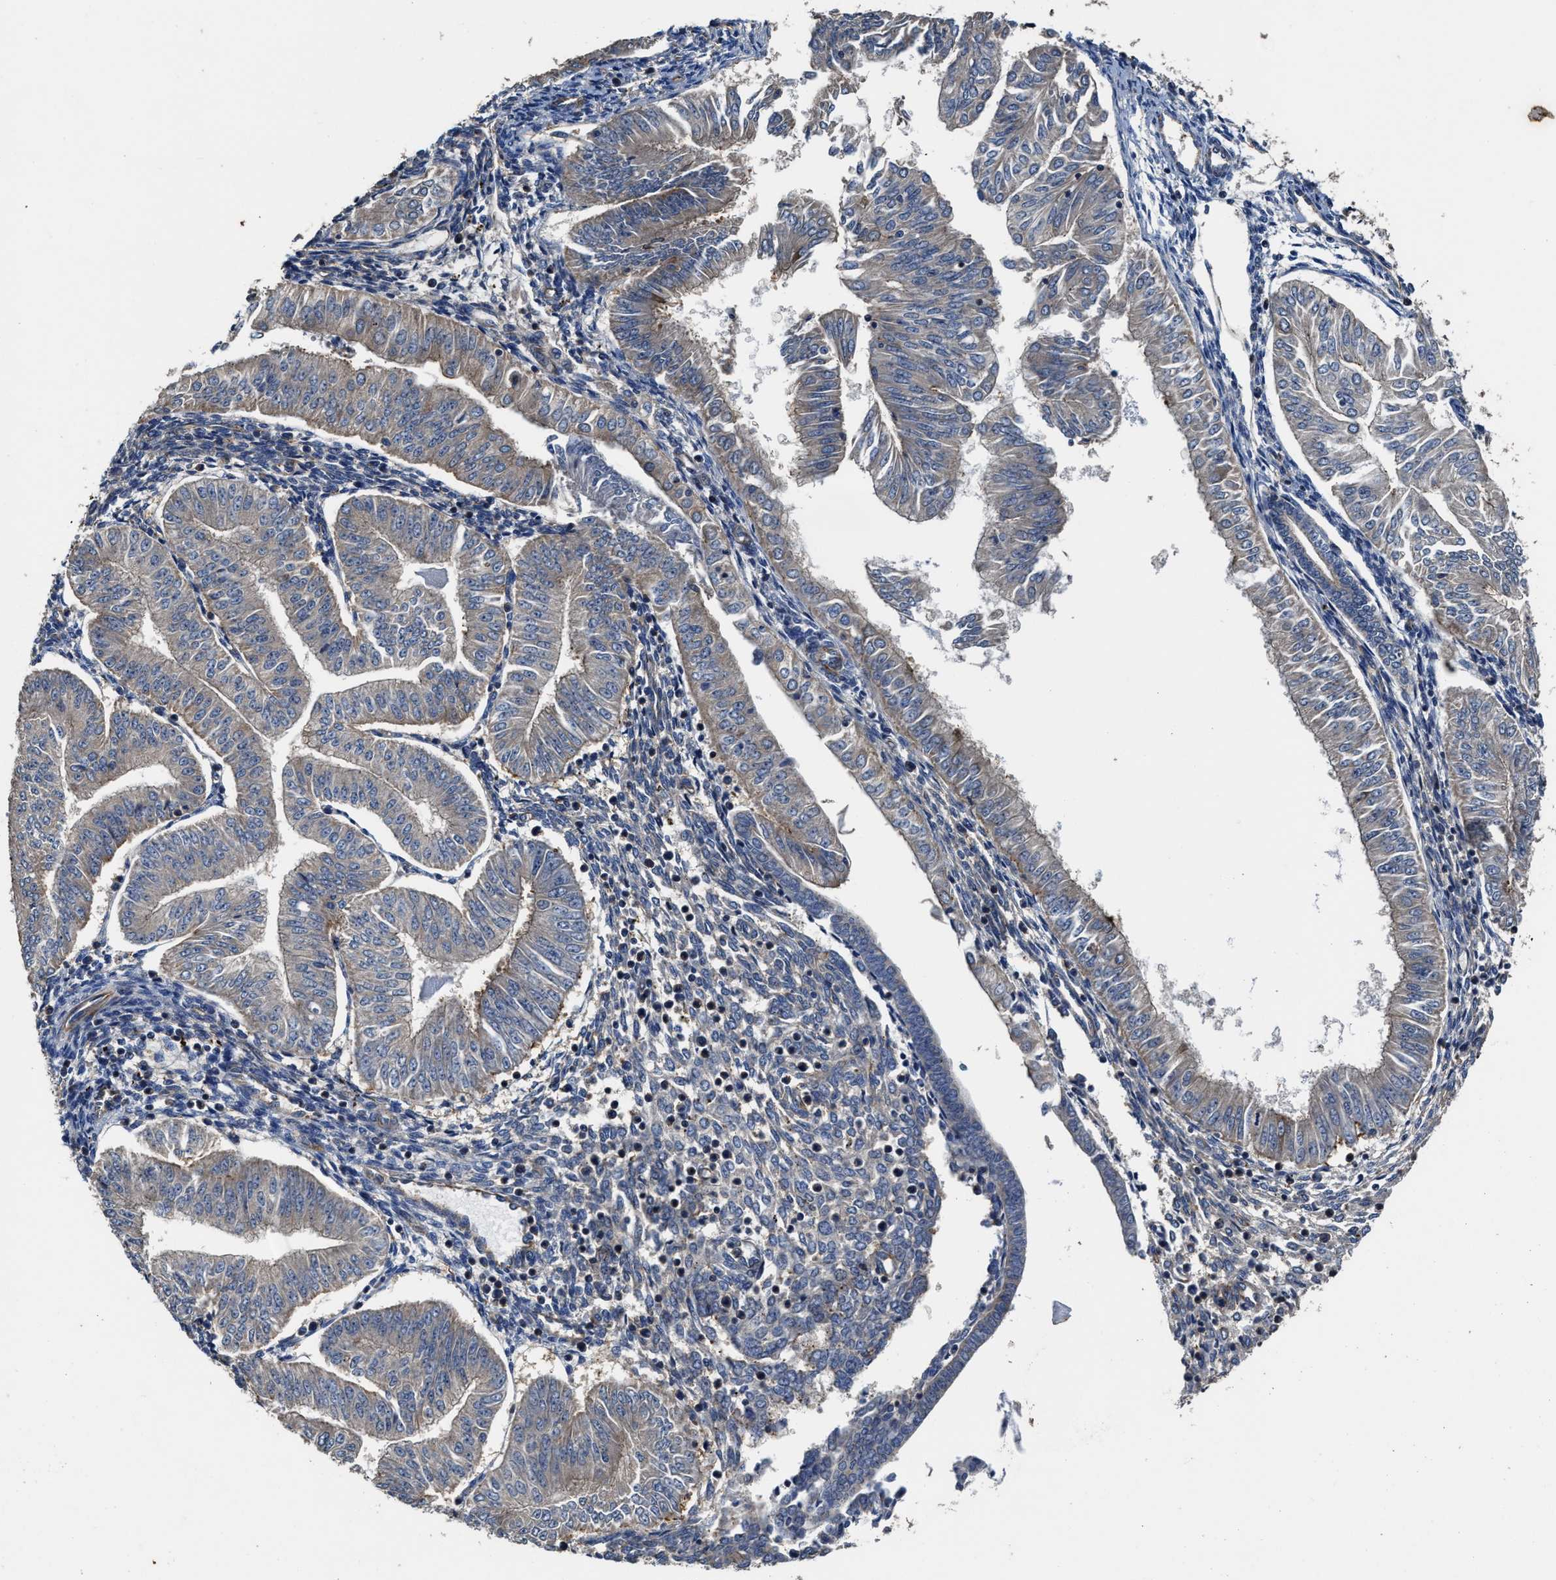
{"staining": {"intensity": "negative", "quantity": "none", "location": "none"}, "tissue": "endometrial cancer", "cell_type": "Tumor cells", "image_type": "cancer", "snomed": [{"axis": "morphology", "description": "Normal tissue, NOS"}, {"axis": "morphology", "description": "Adenocarcinoma, NOS"}, {"axis": "topography", "description": "Endometrium"}], "caption": "Histopathology image shows no significant protein positivity in tumor cells of endometrial cancer (adenocarcinoma).", "gene": "PTAR1", "patient": {"sex": "female", "age": 53}}